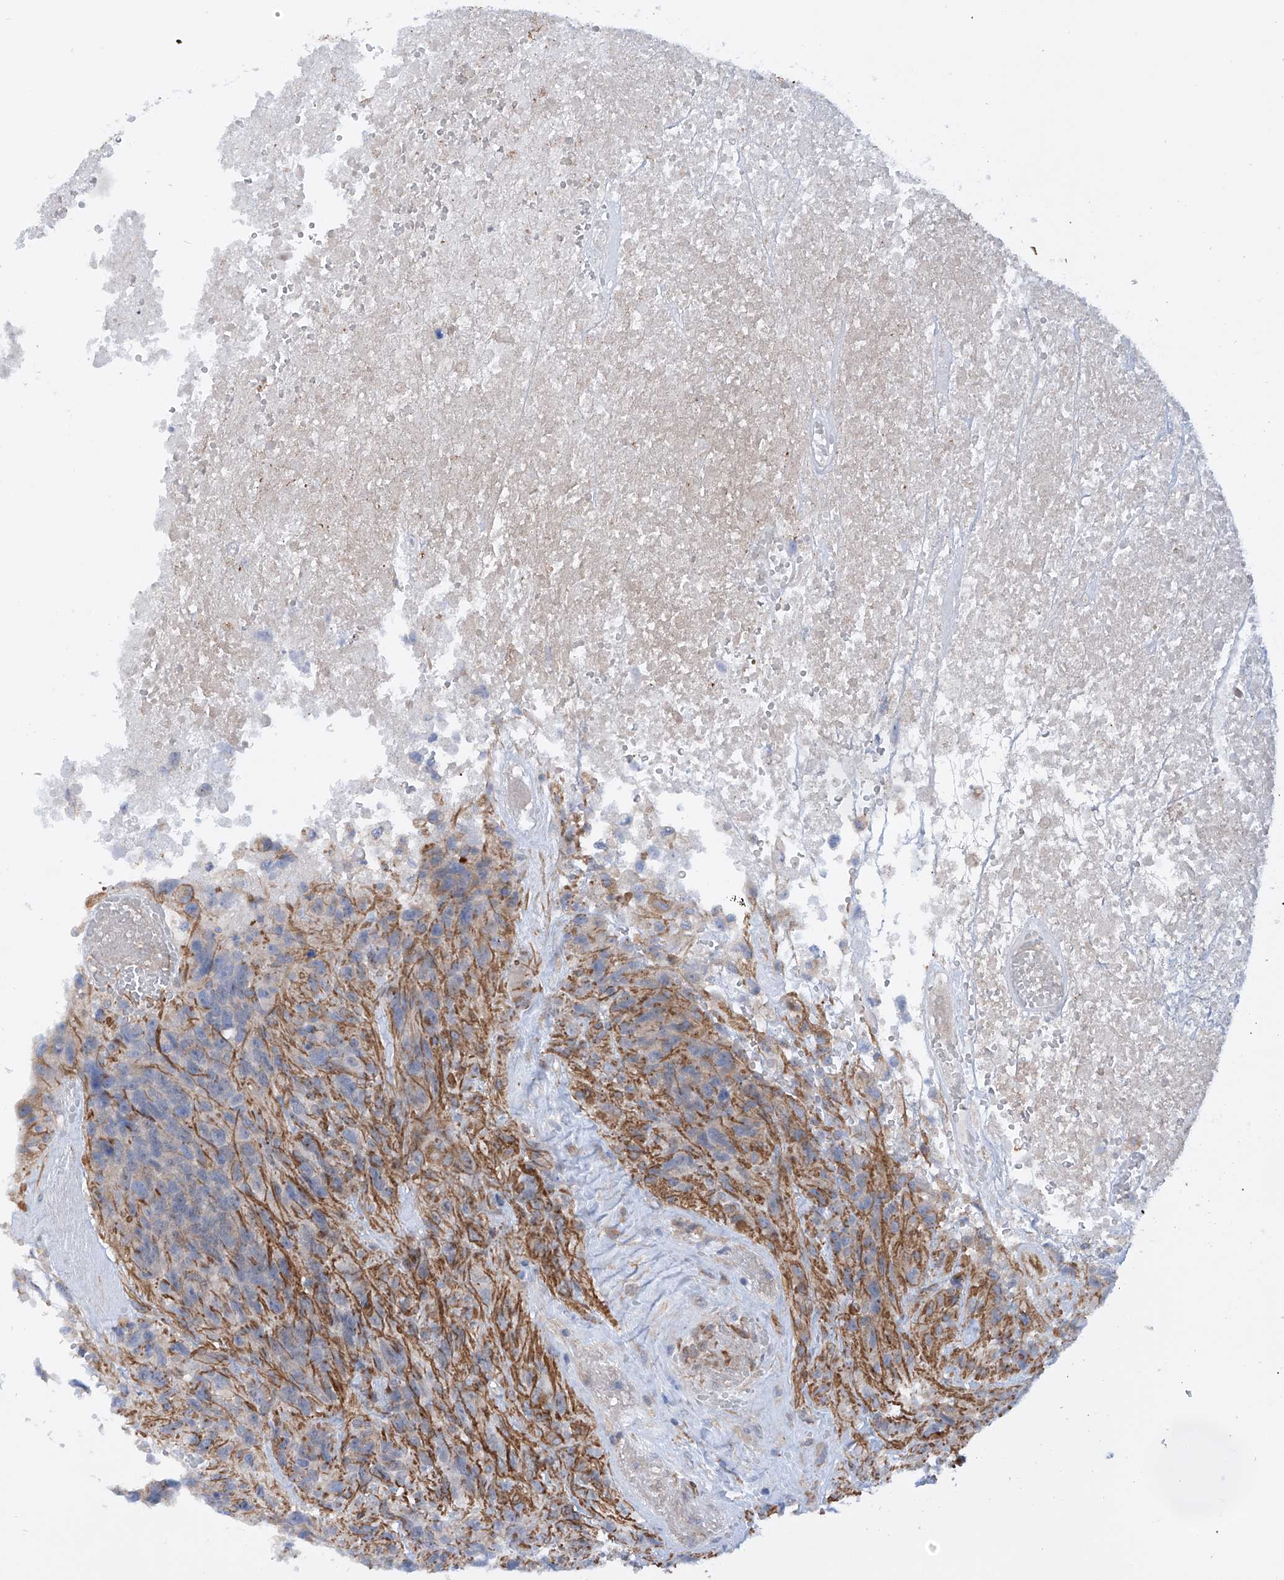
{"staining": {"intensity": "negative", "quantity": "none", "location": "none"}, "tissue": "glioma", "cell_type": "Tumor cells", "image_type": "cancer", "snomed": [{"axis": "morphology", "description": "Glioma, malignant, High grade"}, {"axis": "topography", "description": "Brain"}], "caption": "Malignant high-grade glioma stained for a protein using immunohistochemistry (IHC) shows no expression tumor cells.", "gene": "ZNF490", "patient": {"sex": "male", "age": 69}}